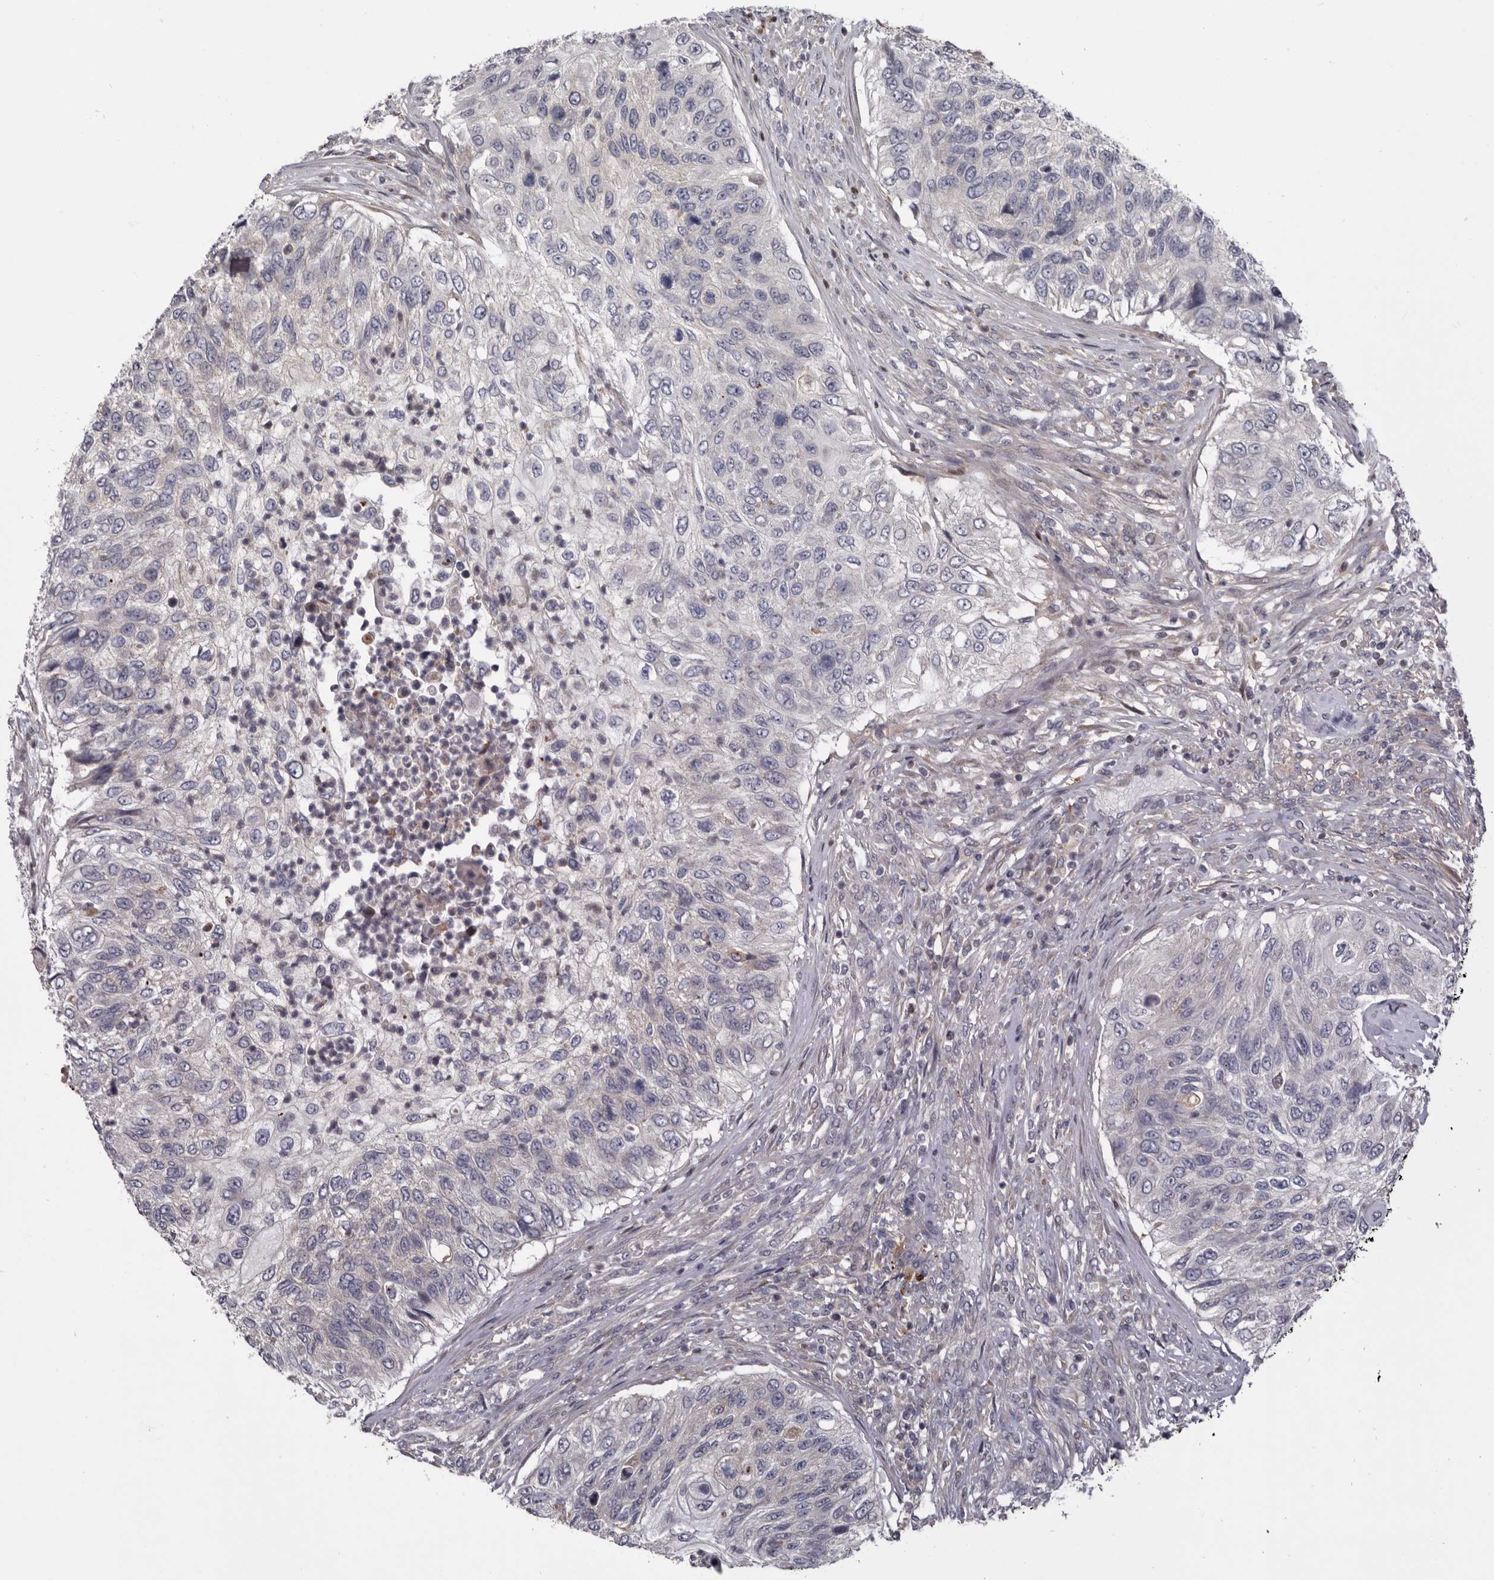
{"staining": {"intensity": "negative", "quantity": "none", "location": "none"}, "tissue": "urothelial cancer", "cell_type": "Tumor cells", "image_type": "cancer", "snomed": [{"axis": "morphology", "description": "Urothelial carcinoma, High grade"}, {"axis": "topography", "description": "Urinary bladder"}], "caption": "An immunohistochemistry histopathology image of urothelial cancer is shown. There is no staining in tumor cells of urothelial cancer.", "gene": "FGFR4", "patient": {"sex": "female", "age": 60}}